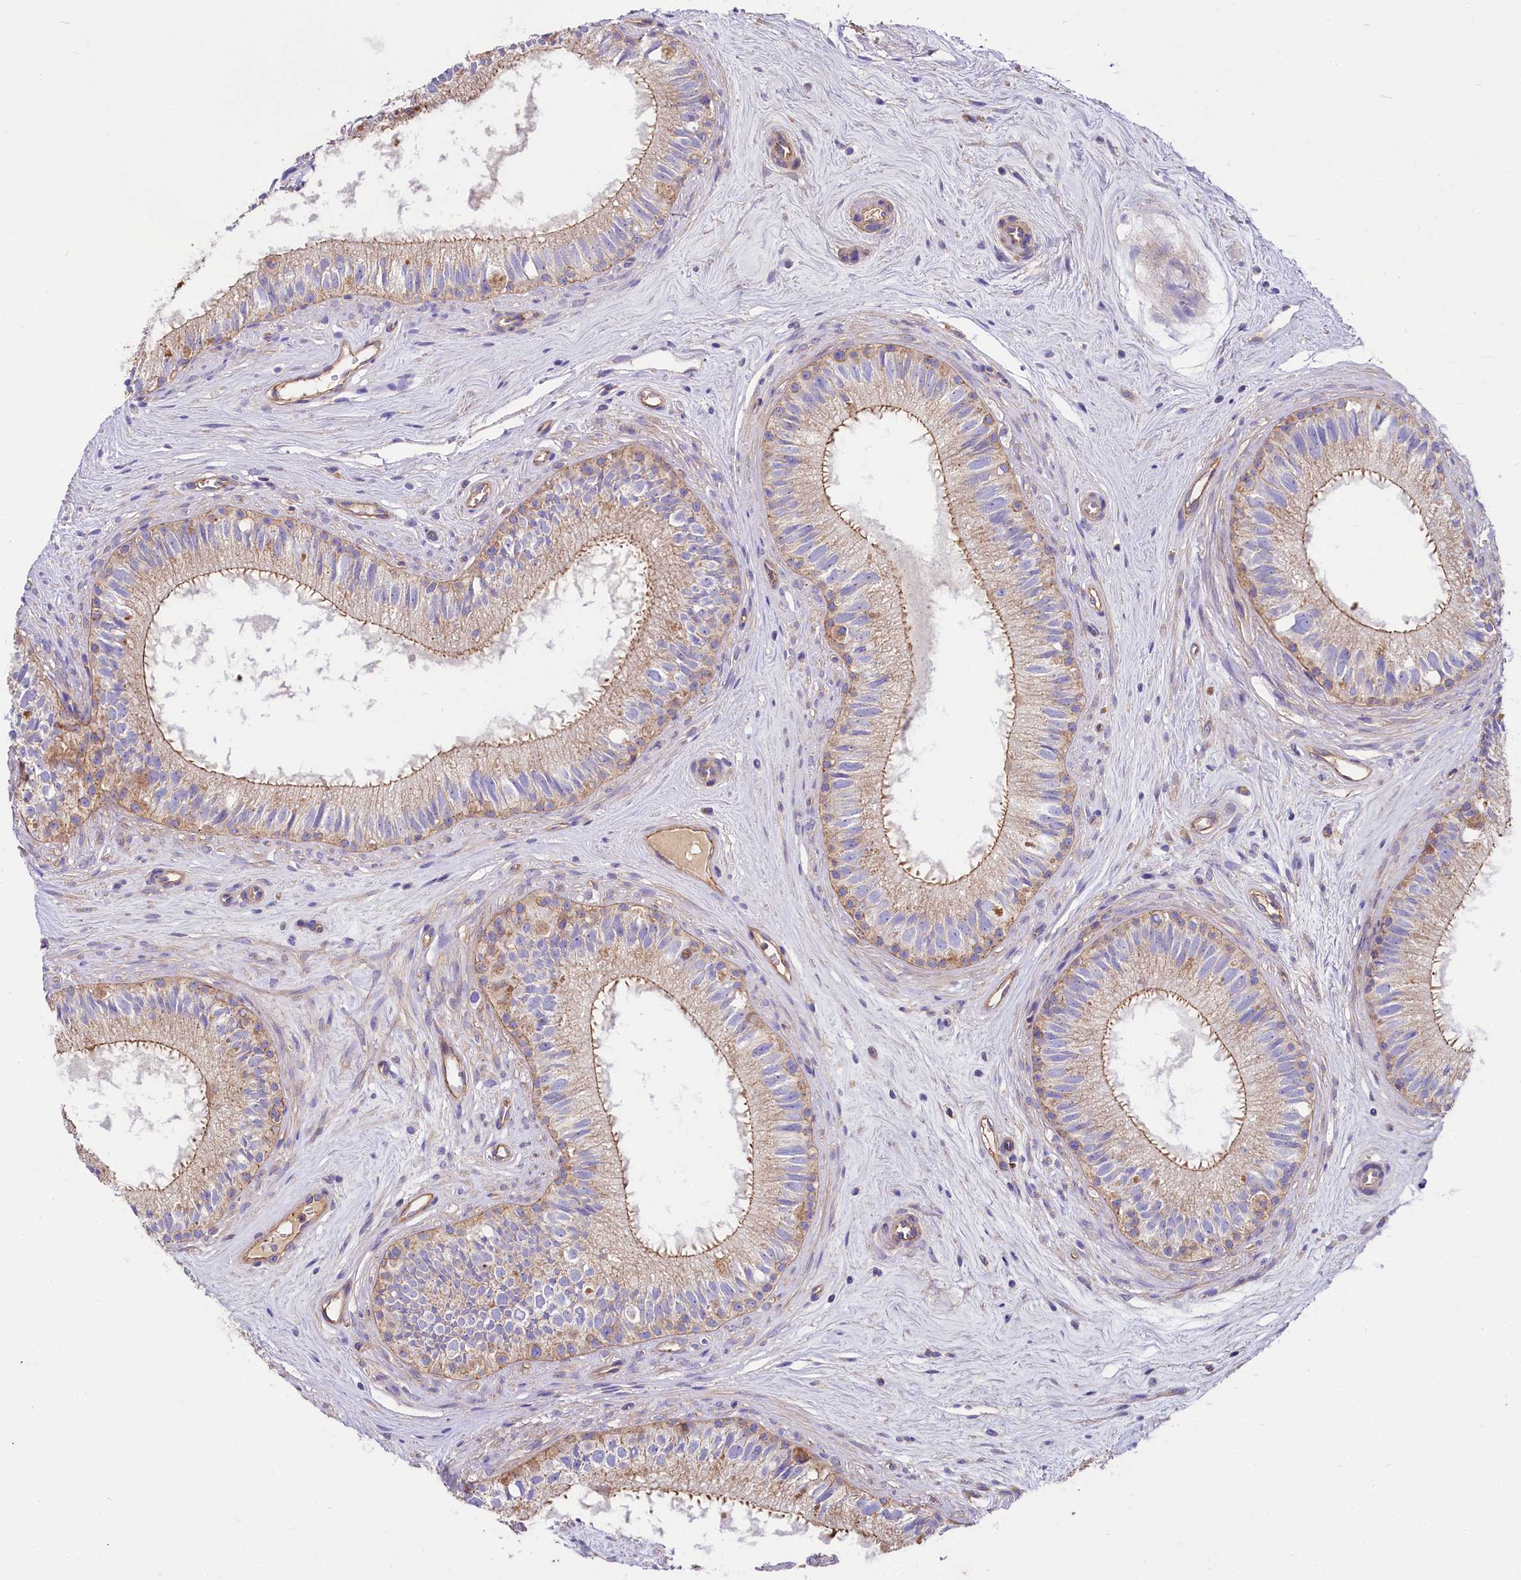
{"staining": {"intensity": "moderate", "quantity": ">75%", "location": "cytoplasmic/membranous"}, "tissue": "epididymis", "cell_type": "Glandular cells", "image_type": "normal", "snomed": [{"axis": "morphology", "description": "Normal tissue, NOS"}, {"axis": "topography", "description": "Epididymis"}], "caption": "Protein expression analysis of benign epididymis demonstrates moderate cytoplasmic/membranous expression in approximately >75% of glandular cells. Ihc stains the protein of interest in brown and the nuclei are stained blue.", "gene": "FCHSD2", "patient": {"sex": "male", "age": 71}}